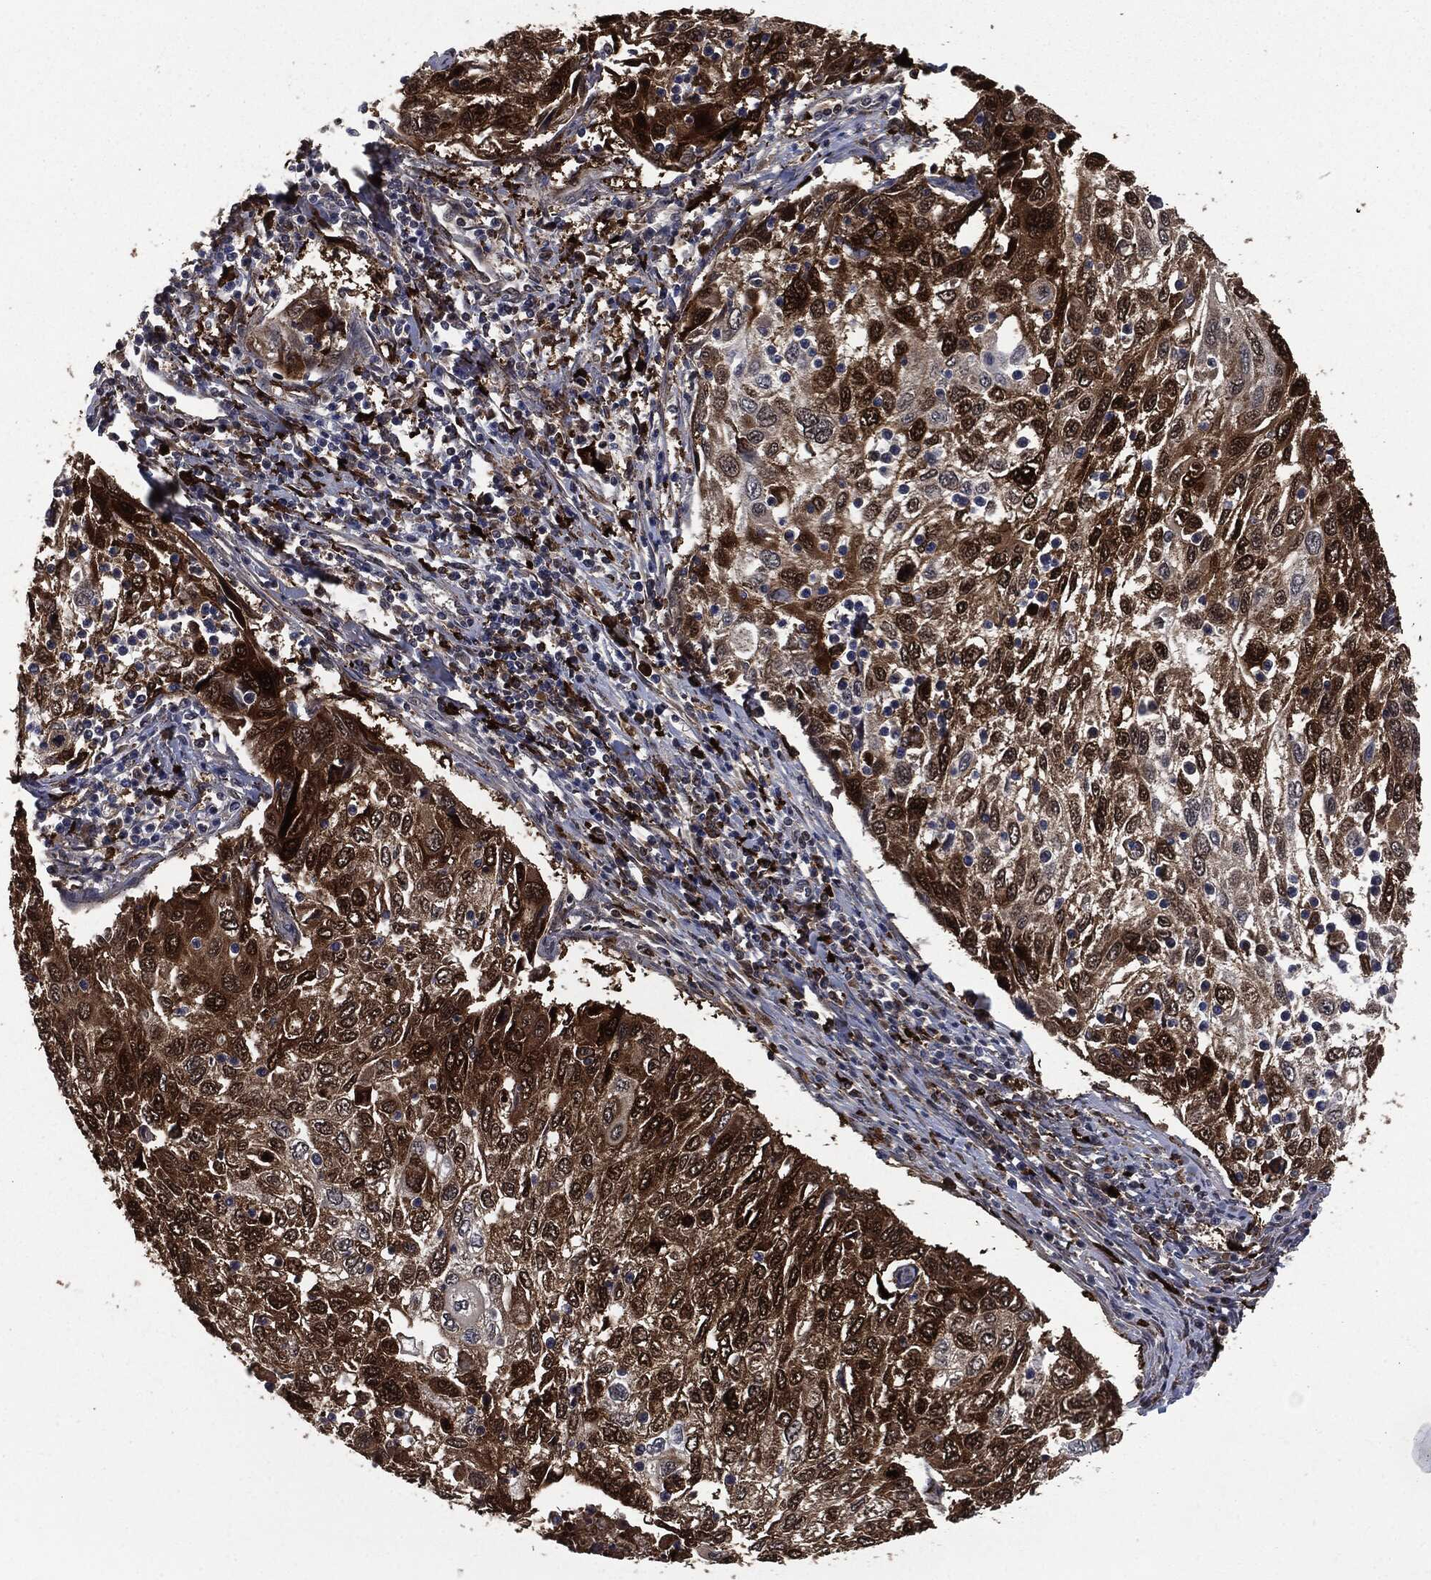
{"staining": {"intensity": "strong", "quantity": "25%-75%", "location": "cytoplasmic/membranous"}, "tissue": "cervical cancer", "cell_type": "Tumor cells", "image_type": "cancer", "snomed": [{"axis": "morphology", "description": "Squamous cell carcinoma, NOS"}, {"axis": "topography", "description": "Cervix"}], "caption": "Cervical squamous cell carcinoma stained with DAB (3,3'-diaminobenzidine) immunohistochemistry (IHC) exhibits high levels of strong cytoplasmic/membranous expression in about 25%-75% of tumor cells.", "gene": "CRABP2", "patient": {"sex": "female", "age": 70}}